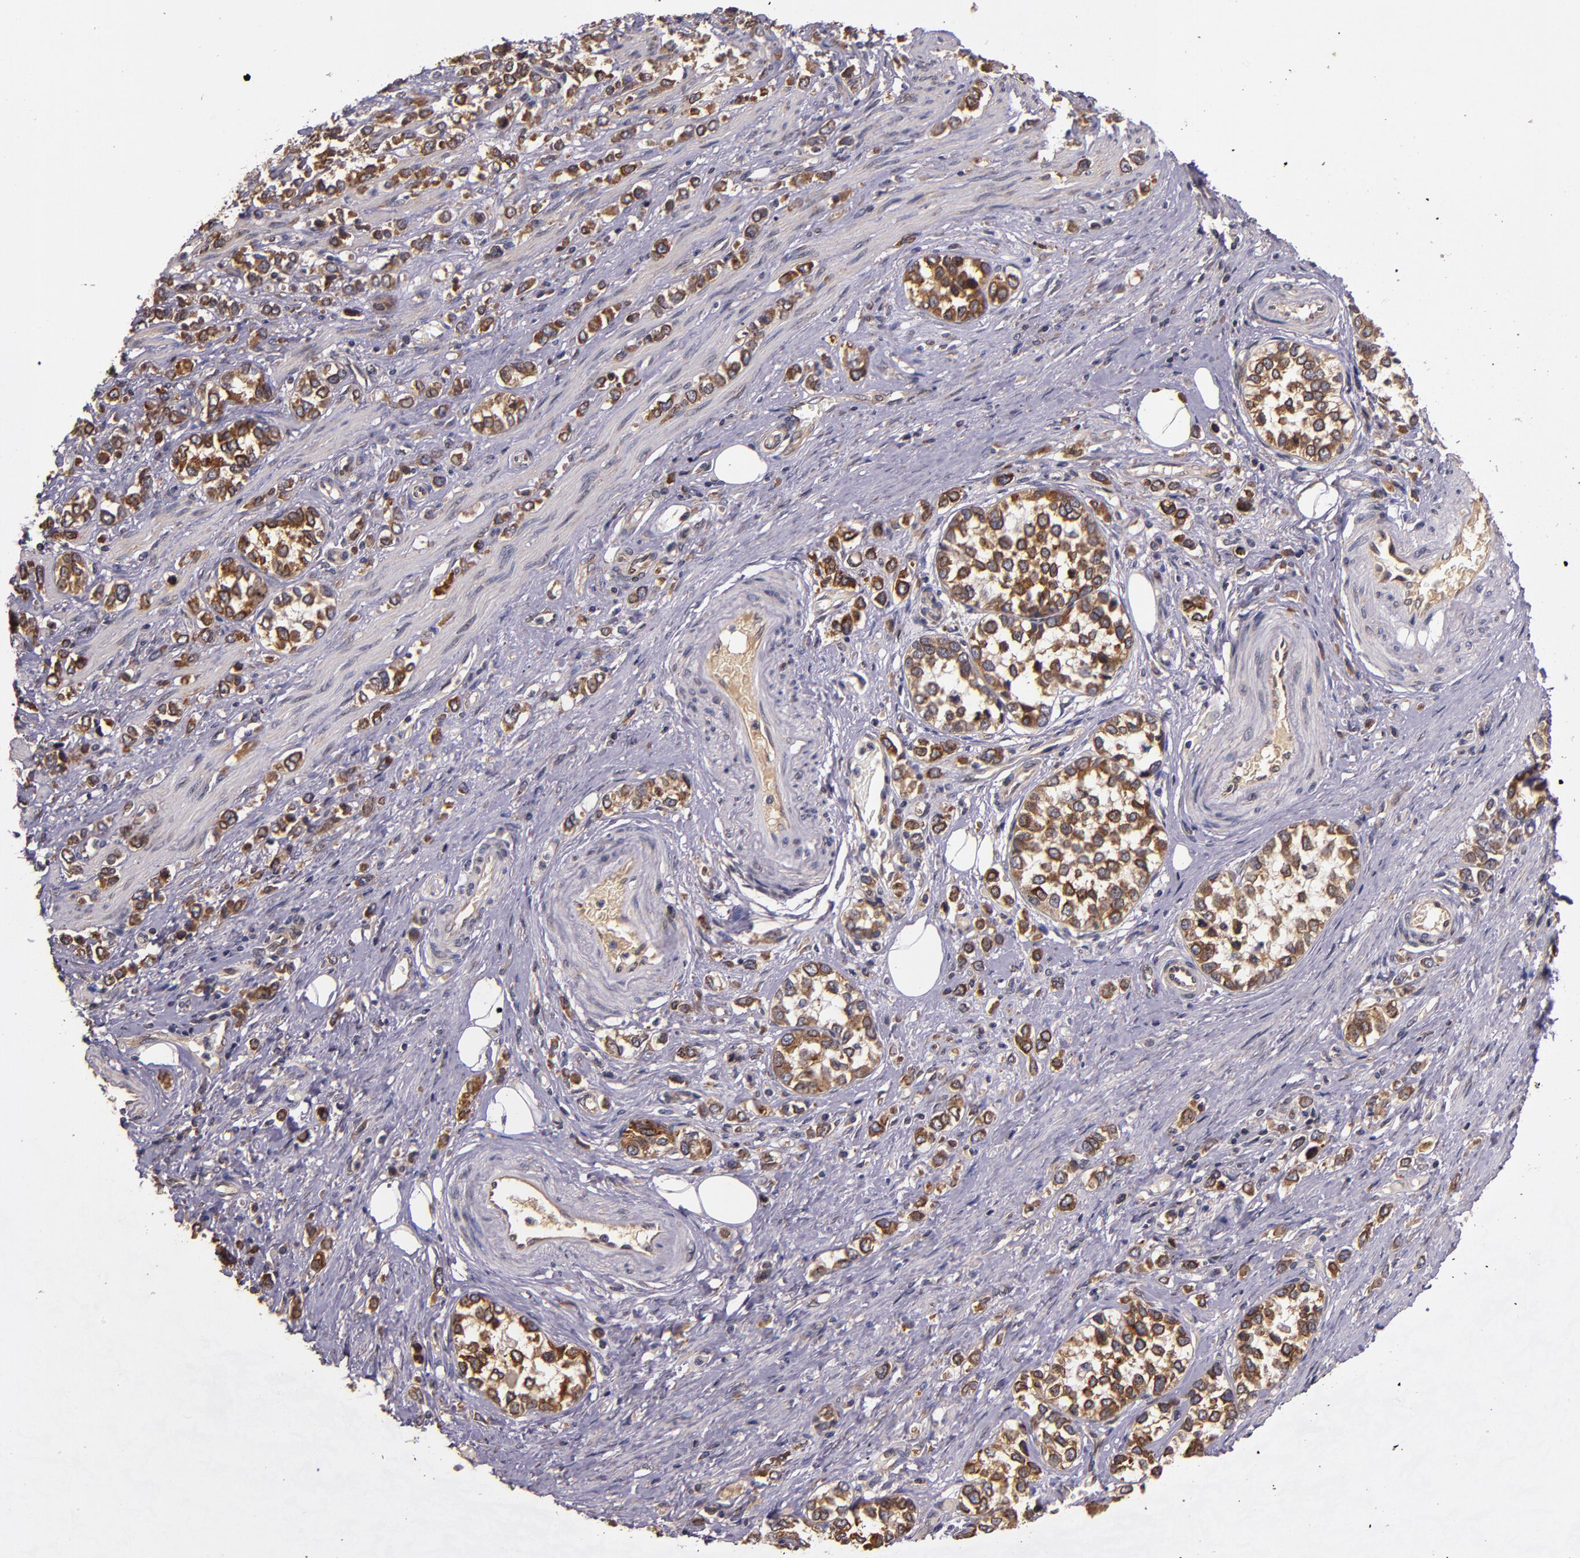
{"staining": {"intensity": "moderate", "quantity": ">75%", "location": "cytoplasmic/membranous"}, "tissue": "stomach cancer", "cell_type": "Tumor cells", "image_type": "cancer", "snomed": [{"axis": "morphology", "description": "Adenocarcinoma, NOS"}, {"axis": "topography", "description": "Stomach, upper"}], "caption": "A high-resolution histopathology image shows immunohistochemistry (IHC) staining of adenocarcinoma (stomach), which displays moderate cytoplasmic/membranous positivity in about >75% of tumor cells. (brown staining indicates protein expression, while blue staining denotes nuclei).", "gene": "PRAF2", "patient": {"sex": "male", "age": 76}}